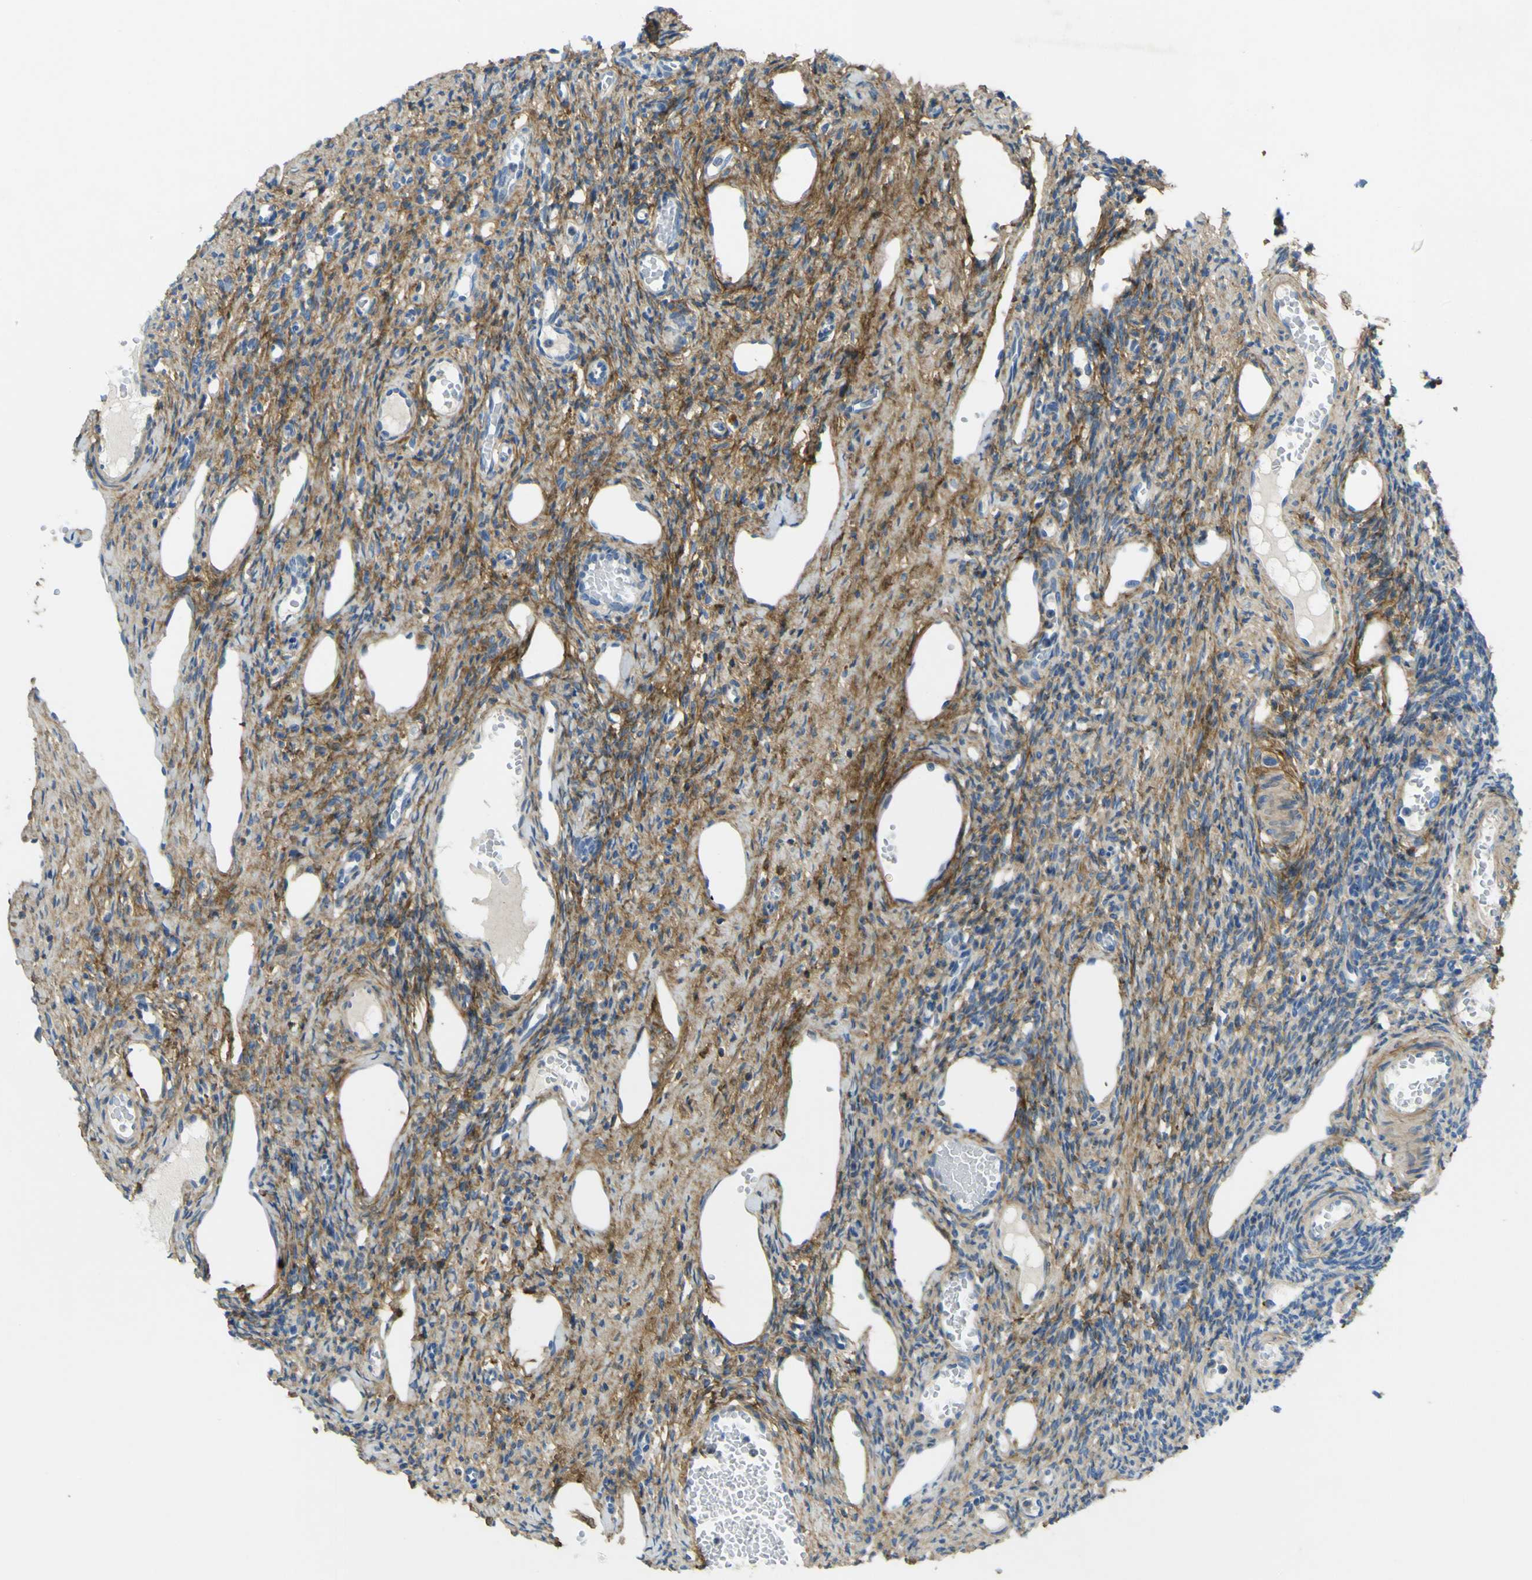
{"staining": {"intensity": "moderate", "quantity": "25%-75%", "location": "cytoplasmic/membranous"}, "tissue": "ovary", "cell_type": "Ovarian stroma cells", "image_type": "normal", "snomed": [{"axis": "morphology", "description": "Normal tissue, NOS"}, {"axis": "topography", "description": "Ovary"}], "caption": "Ovary was stained to show a protein in brown. There is medium levels of moderate cytoplasmic/membranous staining in approximately 25%-75% of ovarian stroma cells. (Brightfield microscopy of DAB IHC at high magnification).", "gene": "OGN", "patient": {"sex": "female", "age": 33}}